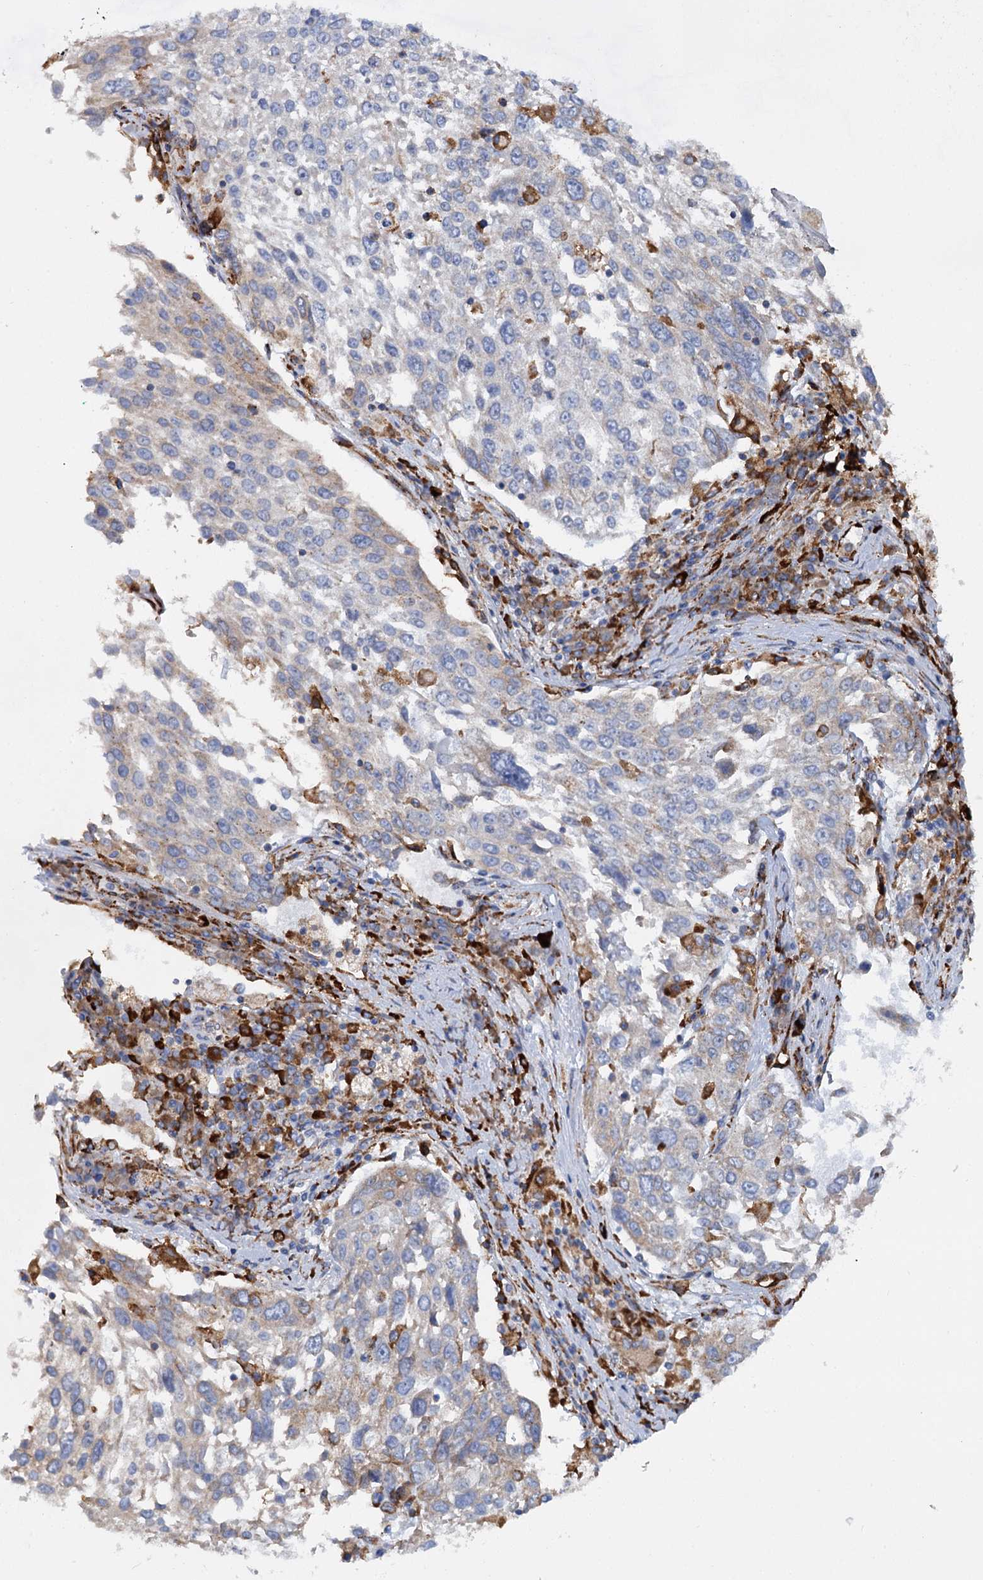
{"staining": {"intensity": "weak", "quantity": "<25%", "location": "cytoplasmic/membranous"}, "tissue": "lung cancer", "cell_type": "Tumor cells", "image_type": "cancer", "snomed": [{"axis": "morphology", "description": "Squamous cell carcinoma, NOS"}, {"axis": "topography", "description": "Lung"}], "caption": "Tumor cells are negative for brown protein staining in lung squamous cell carcinoma.", "gene": "SHE", "patient": {"sex": "male", "age": 65}}